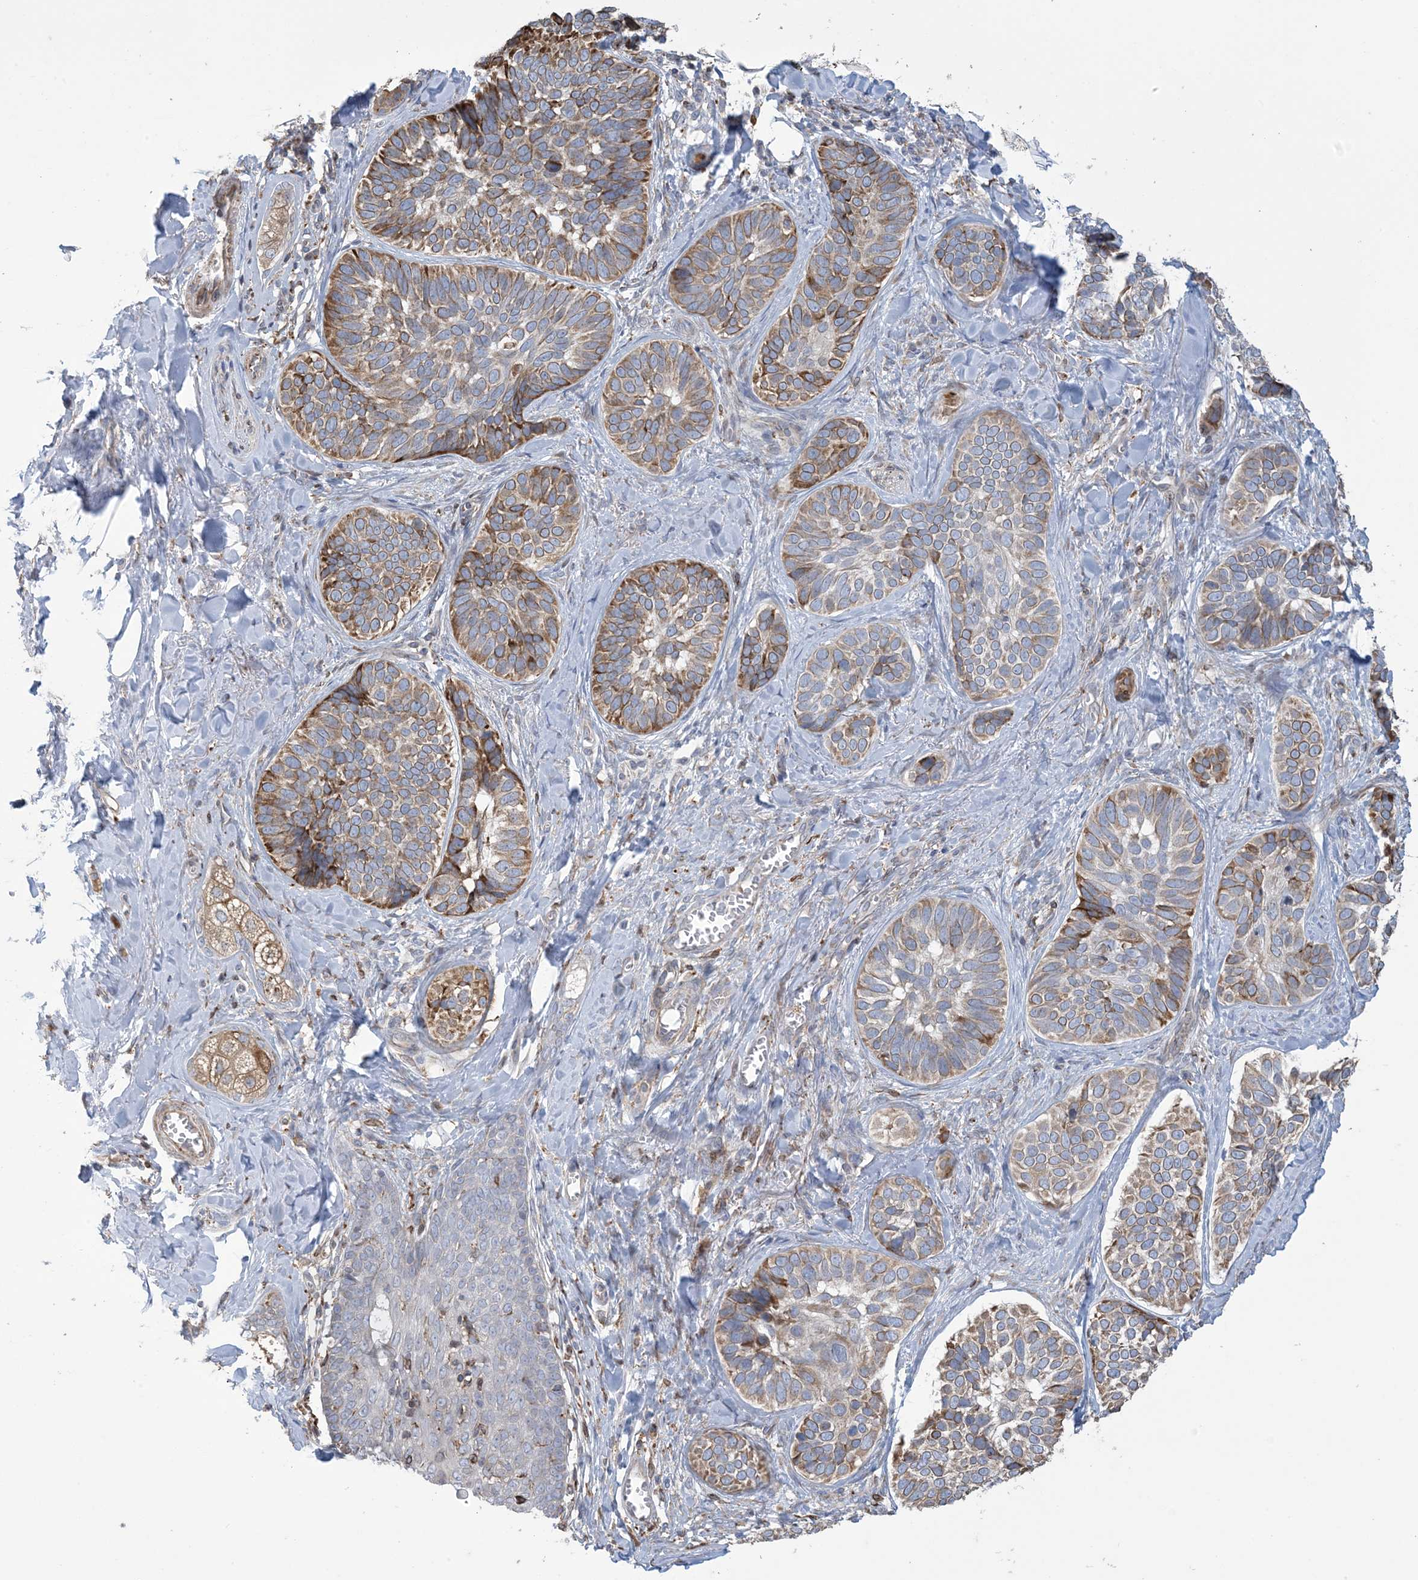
{"staining": {"intensity": "moderate", "quantity": "25%-75%", "location": "cytoplasmic/membranous"}, "tissue": "skin cancer", "cell_type": "Tumor cells", "image_type": "cancer", "snomed": [{"axis": "morphology", "description": "Basal cell carcinoma"}, {"axis": "topography", "description": "Skin"}], "caption": "Protein analysis of skin cancer tissue exhibits moderate cytoplasmic/membranous positivity in about 25%-75% of tumor cells.", "gene": "SHANK1", "patient": {"sex": "male", "age": 62}}